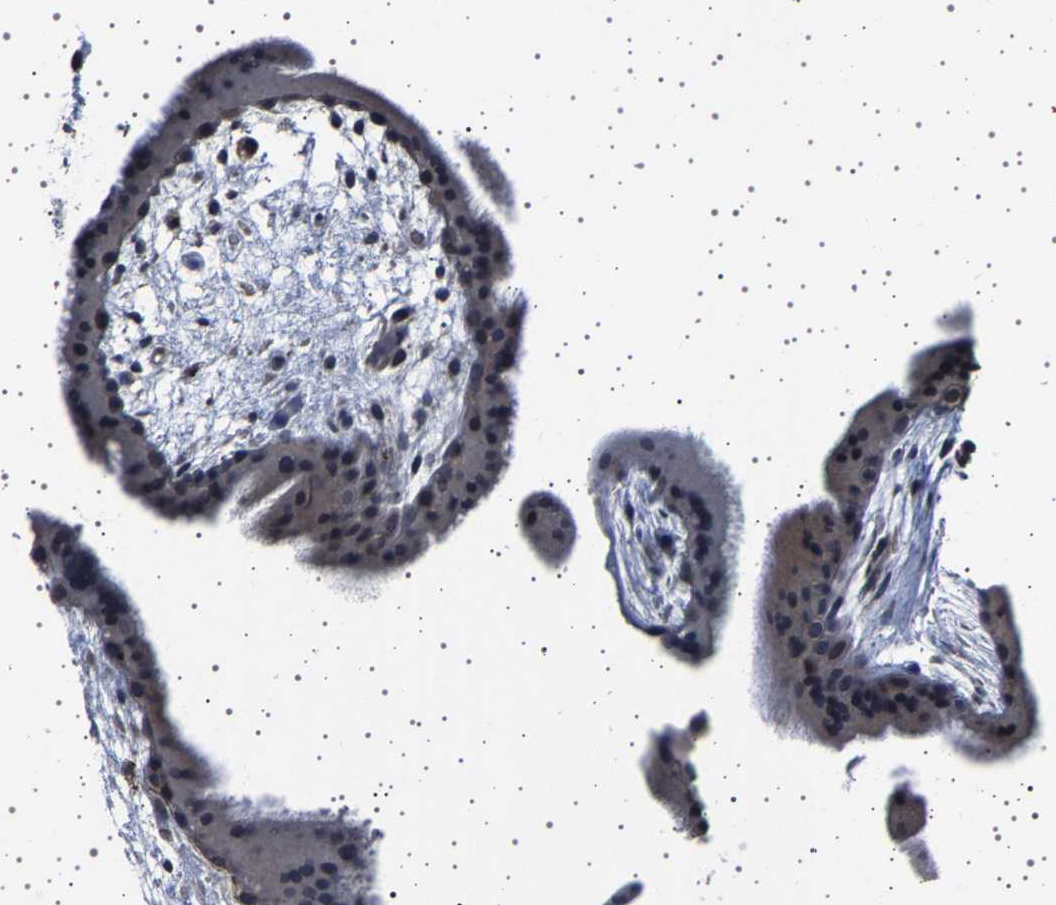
{"staining": {"intensity": "weak", "quantity": "<25%", "location": "cytoplasmic/membranous,nuclear"}, "tissue": "placenta", "cell_type": "Trophoblastic cells", "image_type": "normal", "snomed": [{"axis": "morphology", "description": "Normal tissue, NOS"}, {"axis": "topography", "description": "Placenta"}], "caption": "DAB (3,3'-diaminobenzidine) immunohistochemical staining of normal human placenta shows no significant positivity in trophoblastic cells. Nuclei are stained in blue.", "gene": "IL10RB", "patient": {"sex": "female", "age": 19}}